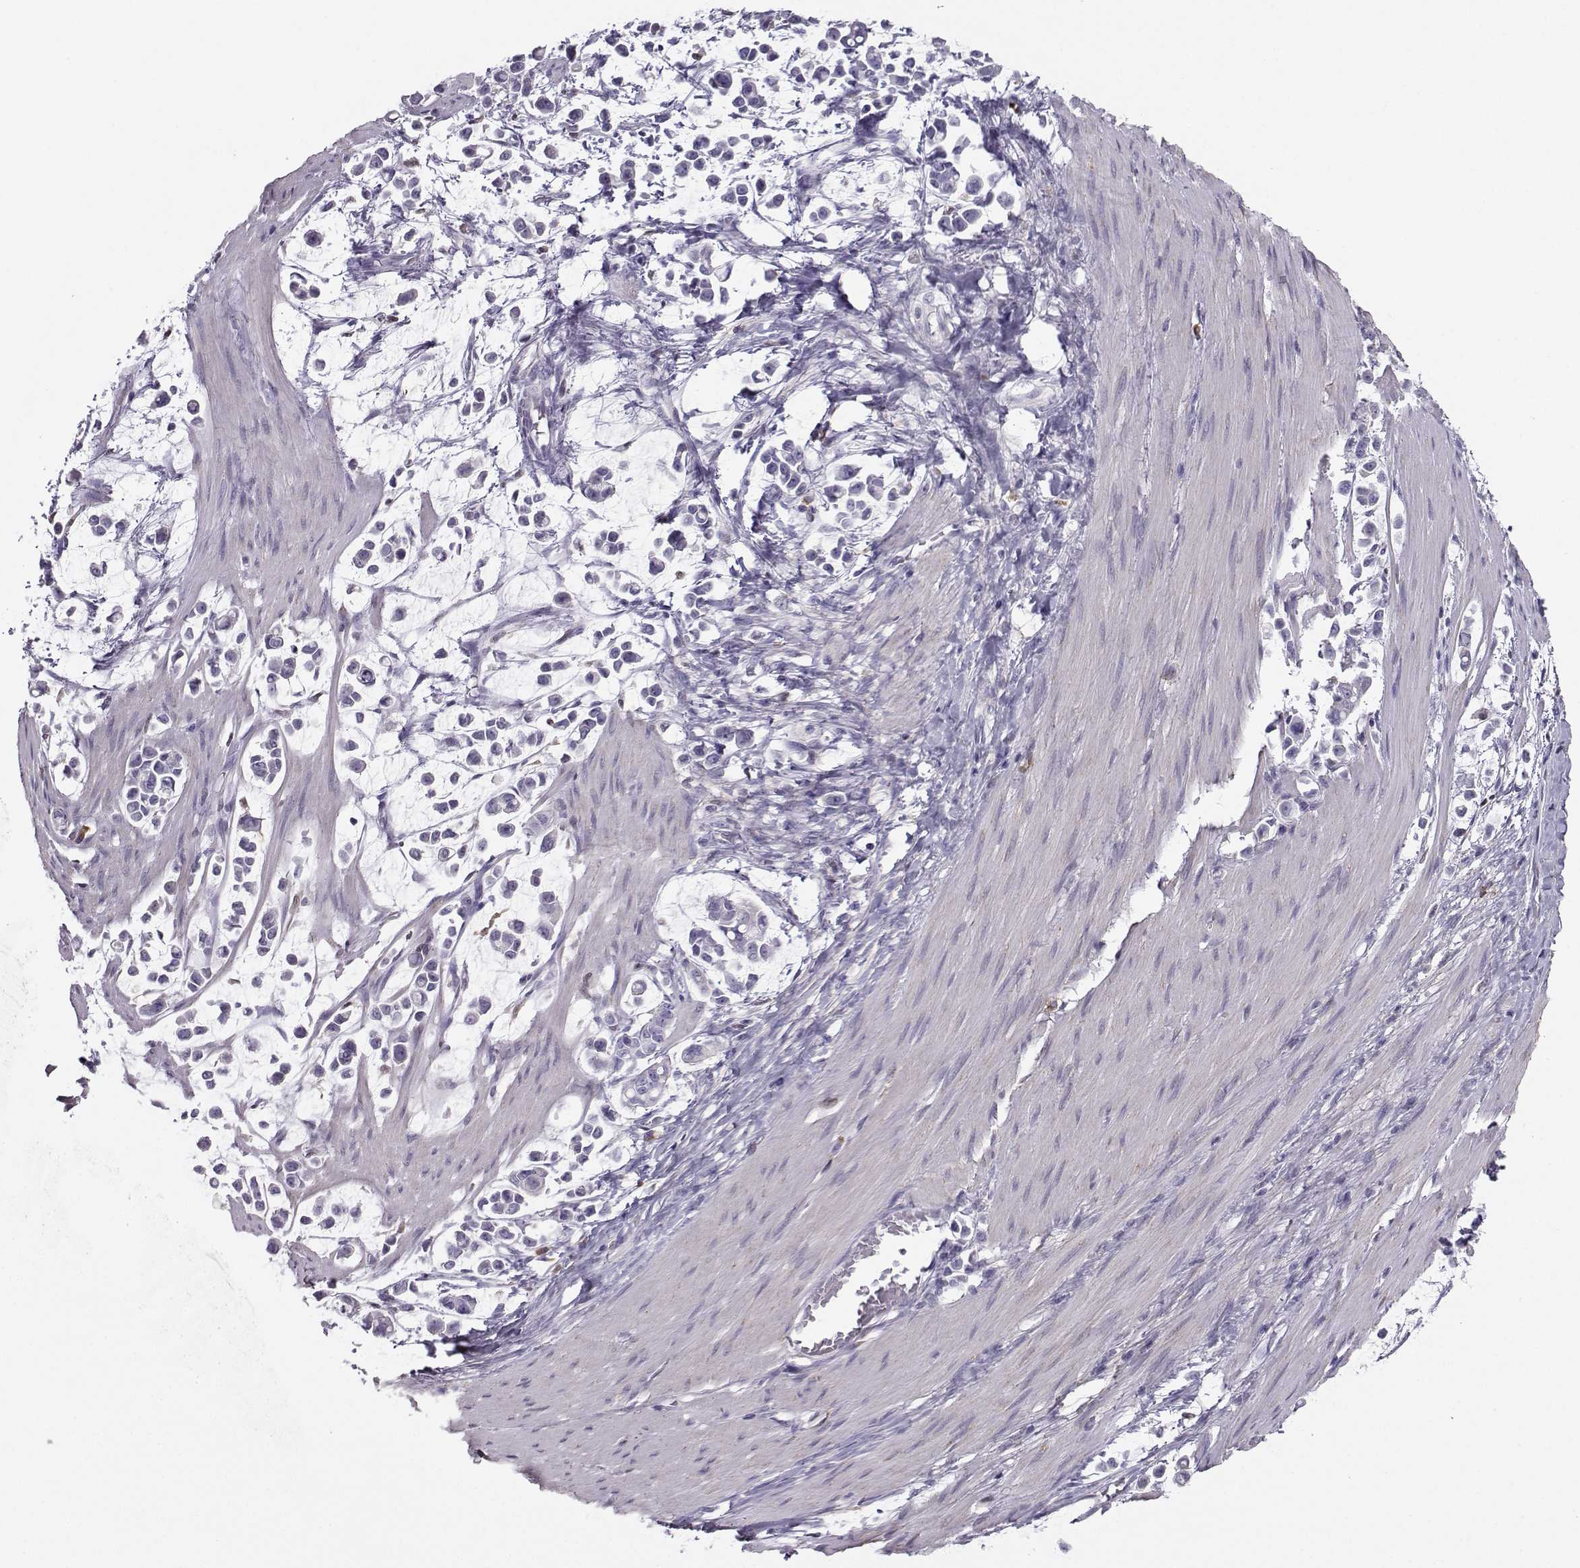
{"staining": {"intensity": "negative", "quantity": "none", "location": "none"}, "tissue": "stomach cancer", "cell_type": "Tumor cells", "image_type": "cancer", "snomed": [{"axis": "morphology", "description": "Adenocarcinoma, NOS"}, {"axis": "topography", "description": "Stomach"}], "caption": "Immunohistochemical staining of stomach cancer (adenocarcinoma) reveals no significant positivity in tumor cells.", "gene": "DCLK3", "patient": {"sex": "male", "age": 82}}